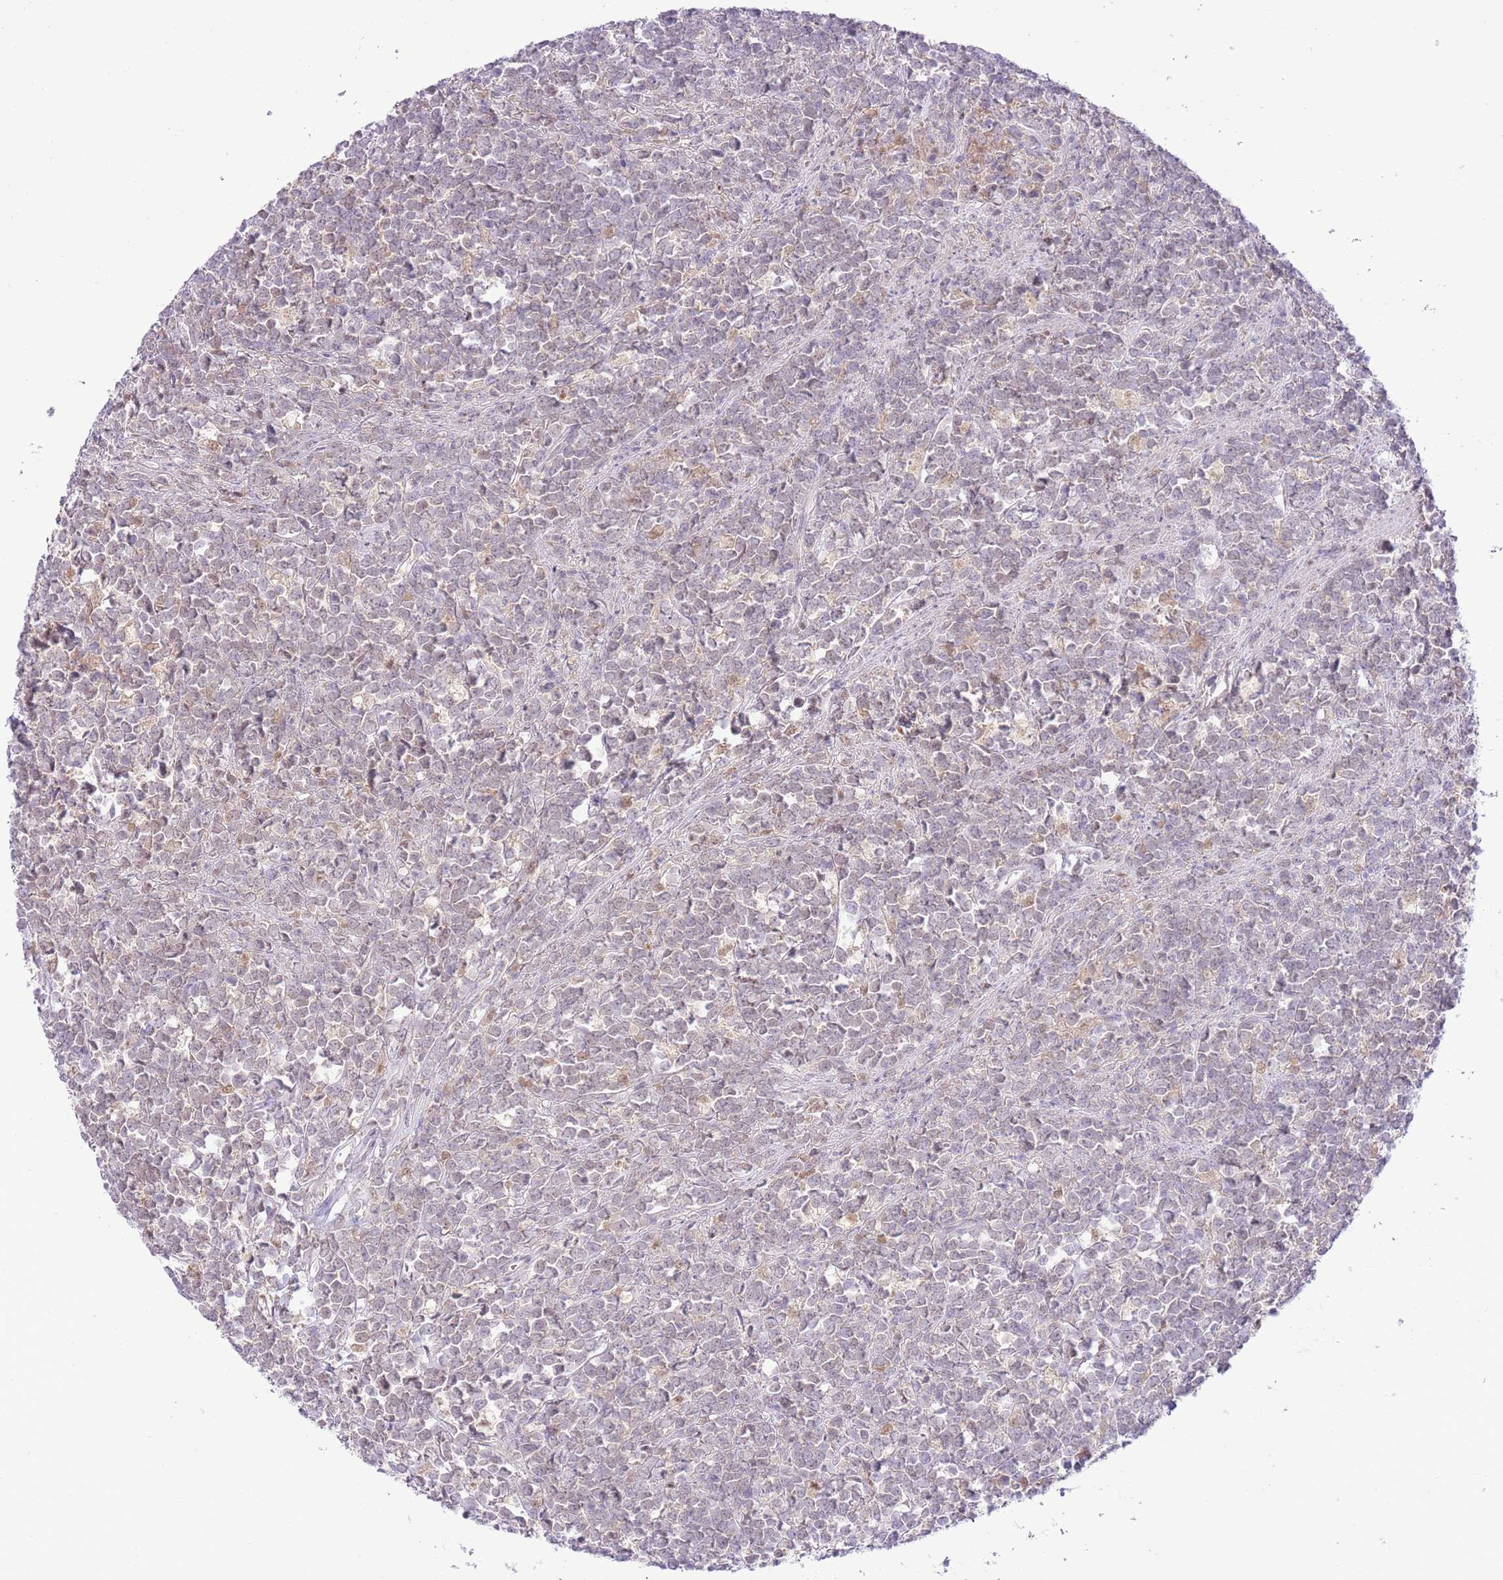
{"staining": {"intensity": "negative", "quantity": "none", "location": "none"}, "tissue": "lymphoma", "cell_type": "Tumor cells", "image_type": "cancer", "snomed": [{"axis": "morphology", "description": "Malignant lymphoma, non-Hodgkin's type, High grade"}, {"axis": "topography", "description": "Small intestine"}, {"axis": "topography", "description": "Colon"}], "caption": "Human lymphoma stained for a protein using immunohistochemistry (IHC) reveals no positivity in tumor cells.", "gene": "GALK2", "patient": {"sex": "male", "age": 8}}